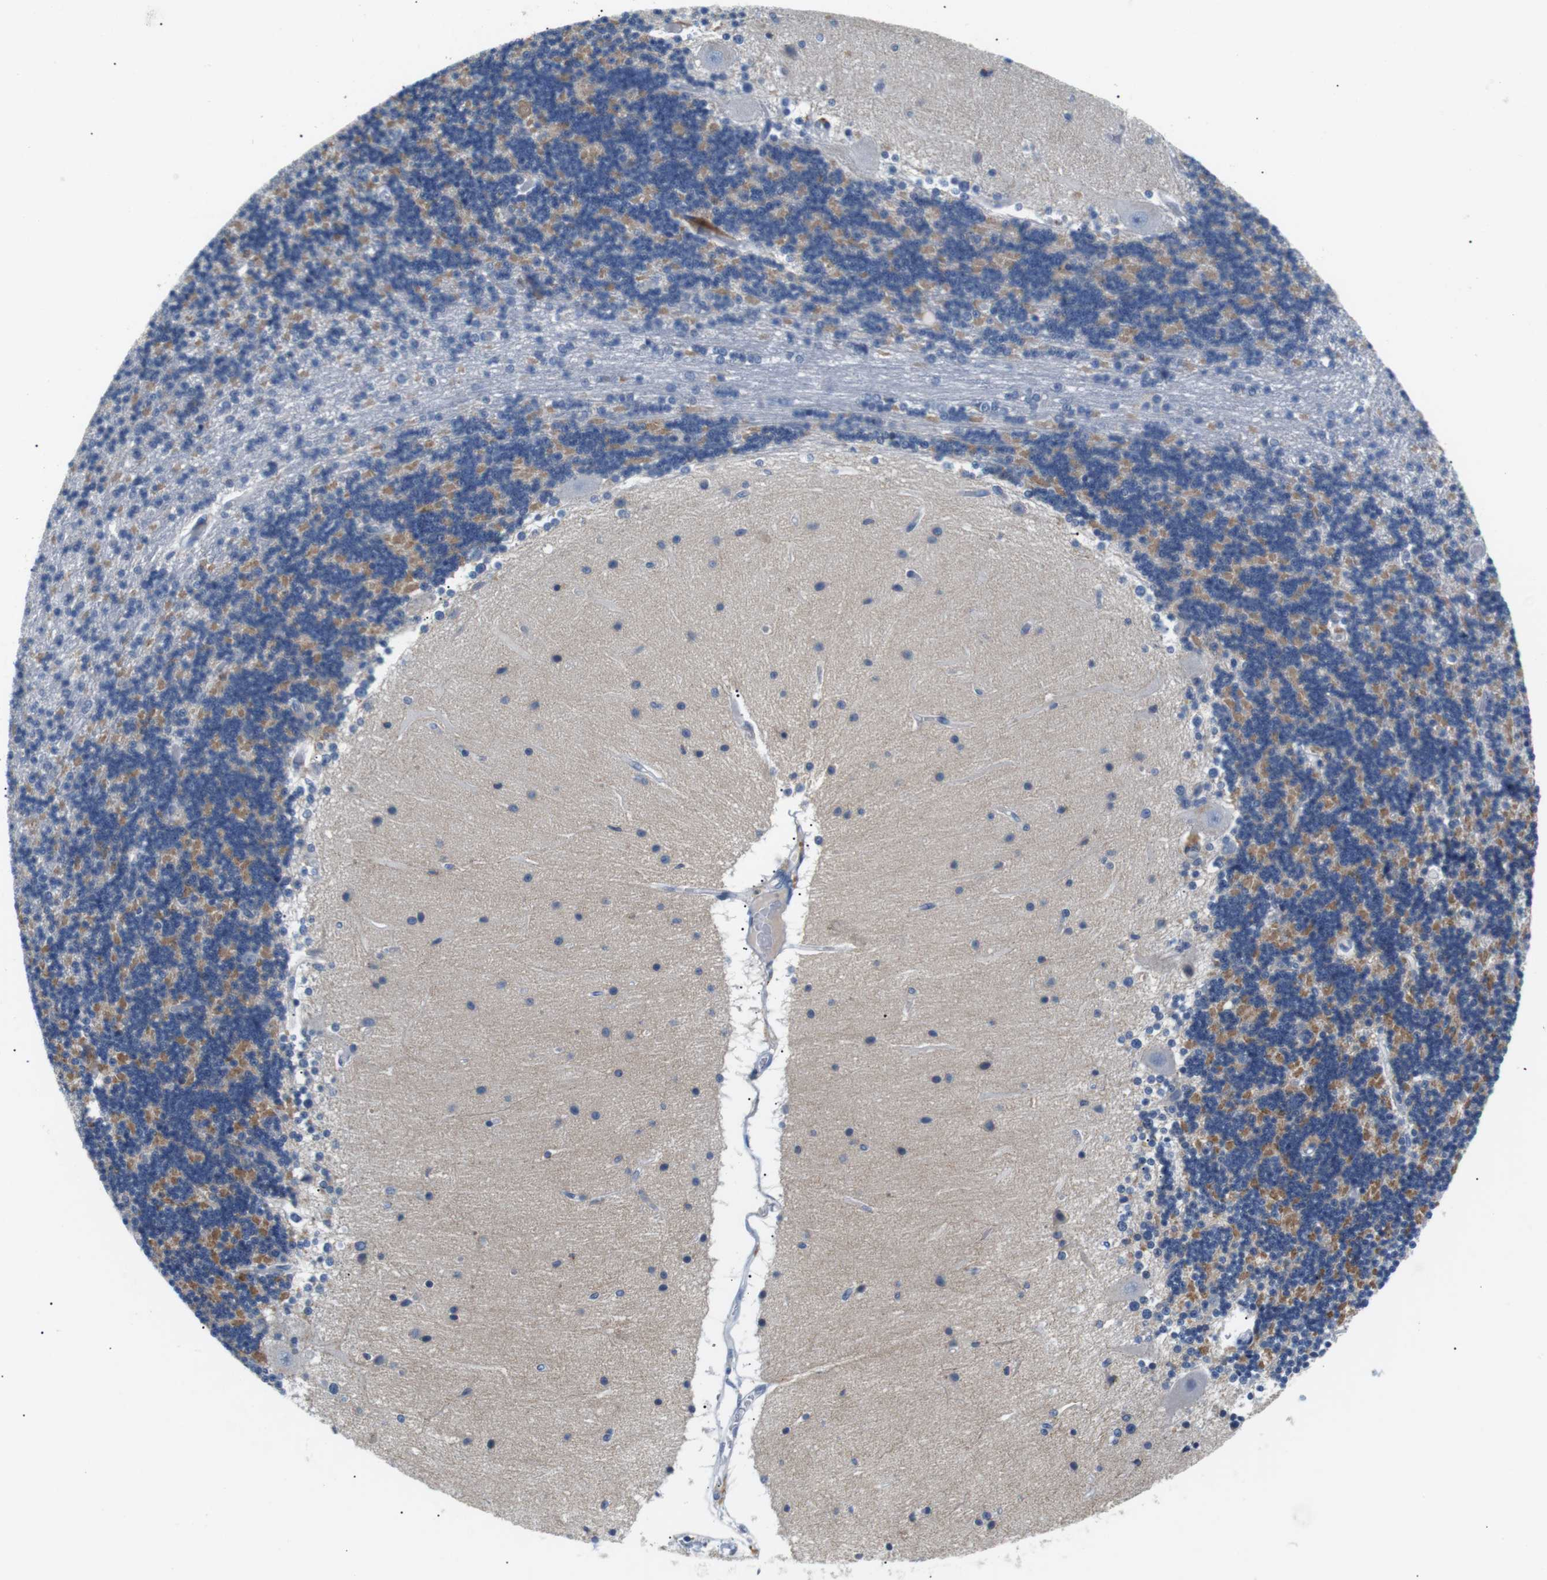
{"staining": {"intensity": "moderate", "quantity": "25%-75%", "location": "cytoplasmic/membranous"}, "tissue": "cerebellum", "cell_type": "Cells in granular layer", "image_type": "normal", "snomed": [{"axis": "morphology", "description": "Normal tissue, NOS"}, {"axis": "topography", "description": "Cerebellum"}], "caption": "Protein analysis of normal cerebellum reveals moderate cytoplasmic/membranous staining in about 25%-75% of cells in granular layer.", "gene": "FCGRT", "patient": {"sex": "female", "age": 54}}